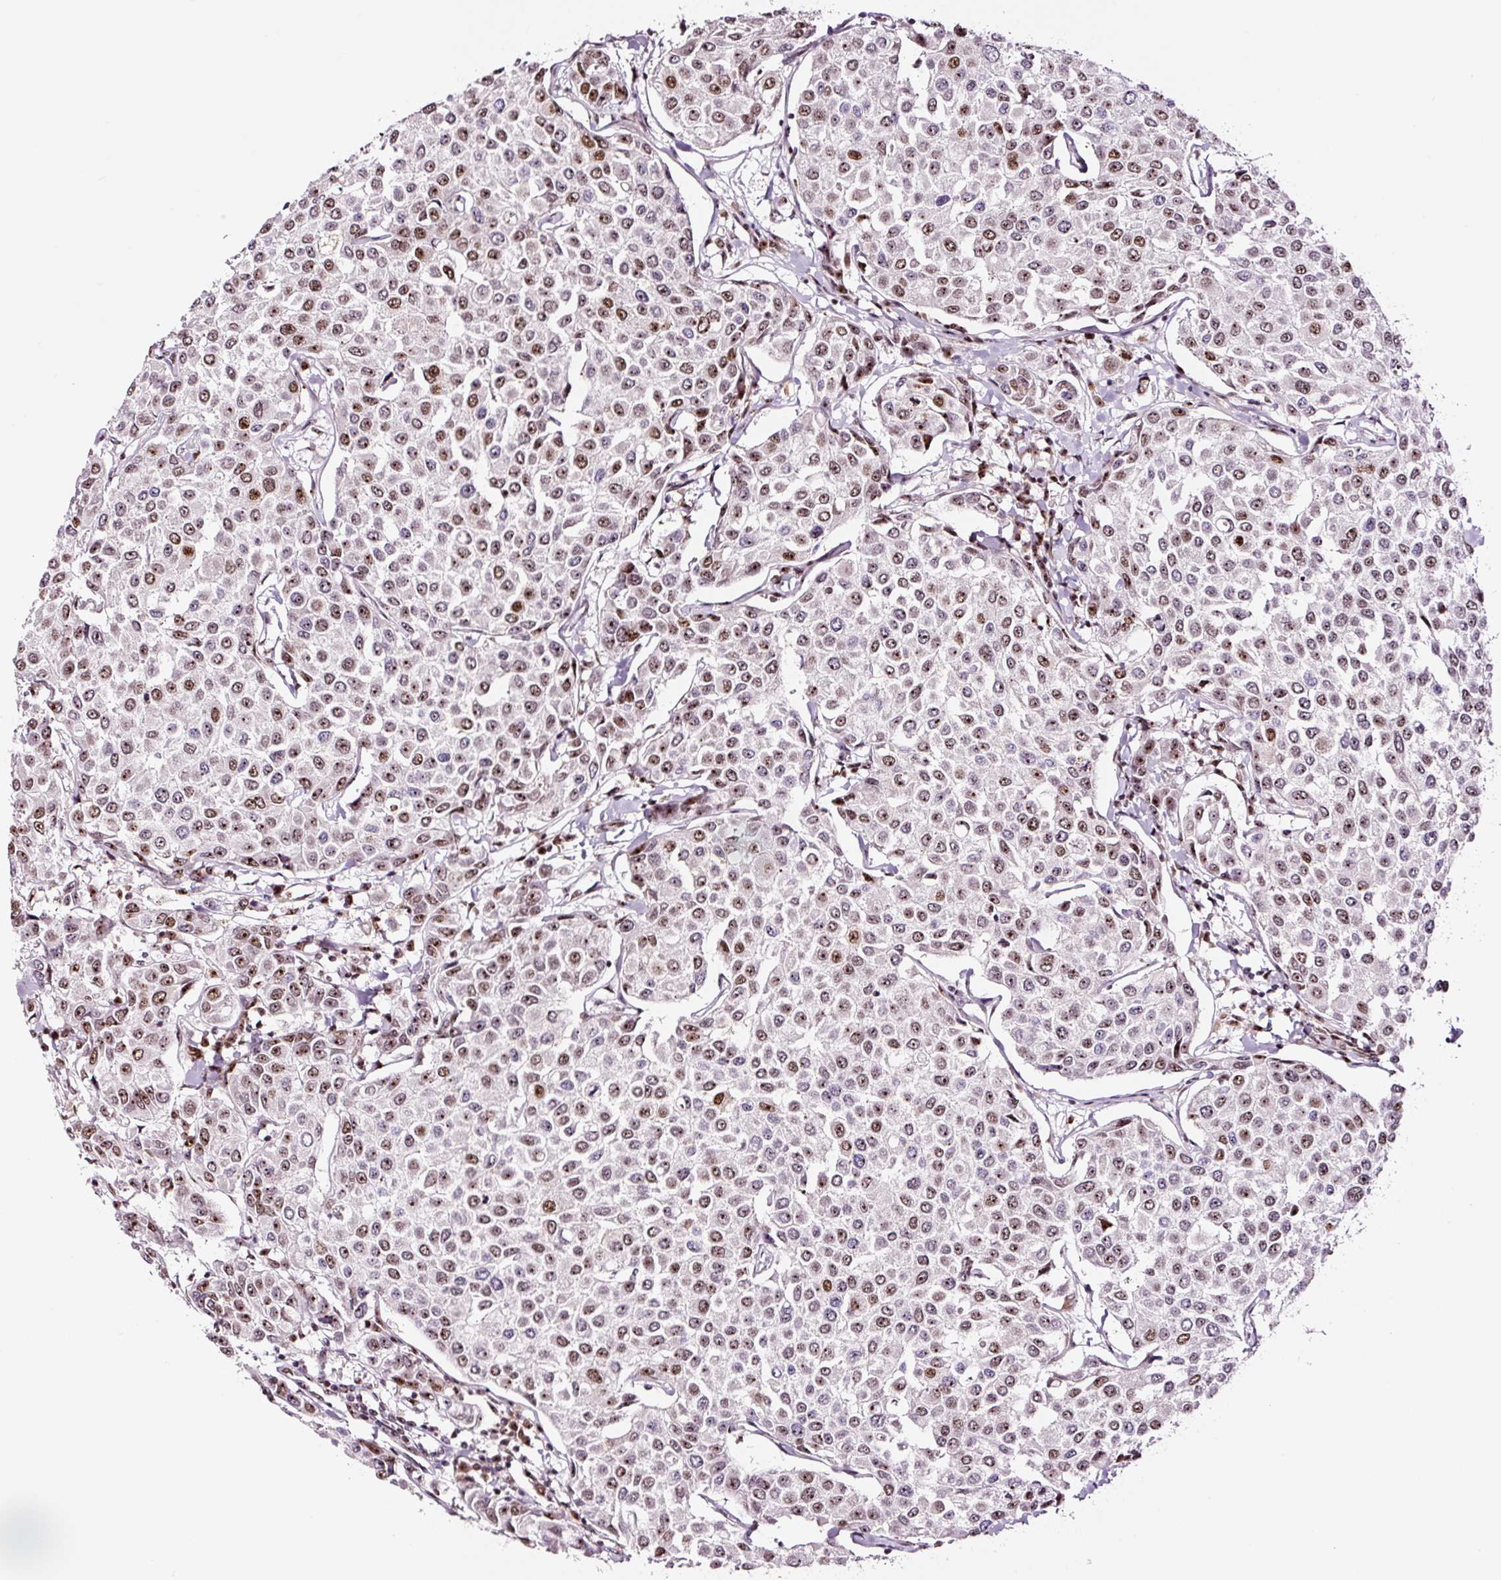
{"staining": {"intensity": "moderate", "quantity": ">75%", "location": "nuclear"}, "tissue": "breast cancer", "cell_type": "Tumor cells", "image_type": "cancer", "snomed": [{"axis": "morphology", "description": "Duct carcinoma"}, {"axis": "topography", "description": "Breast"}], "caption": "Breast cancer tissue reveals moderate nuclear staining in about >75% of tumor cells", "gene": "GNL3", "patient": {"sex": "female", "age": 55}}